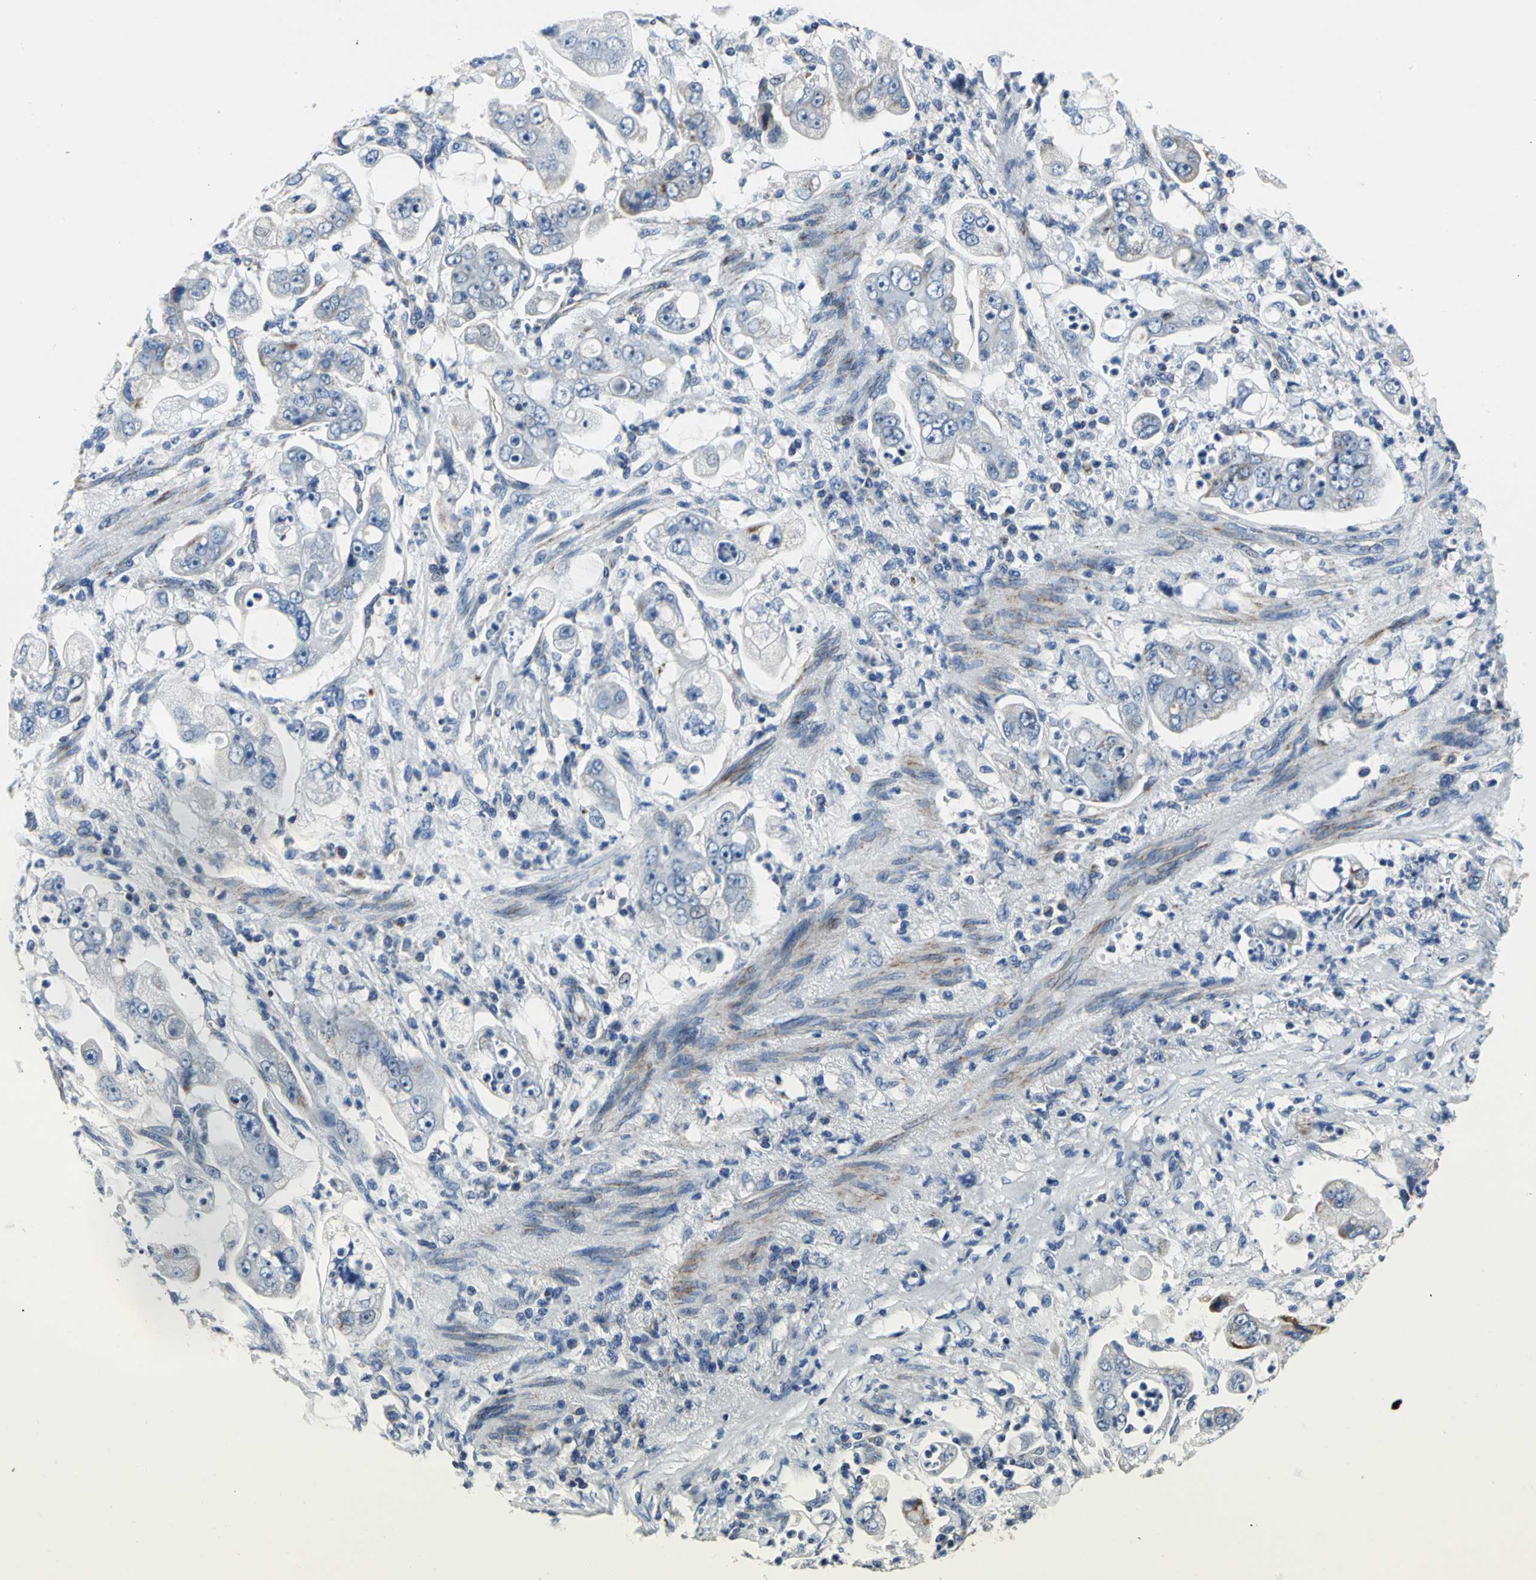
{"staining": {"intensity": "weak", "quantity": ">75%", "location": "cytoplasmic/membranous"}, "tissue": "stomach cancer", "cell_type": "Tumor cells", "image_type": "cancer", "snomed": [{"axis": "morphology", "description": "Adenocarcinoma, NOS"}, {"axis": "topography", "description": "Stomach"}], "caption": "A high-resolution micrograph shows IHC staining of adenocarcinoma (stomach), which shows weak cytoplasmic/membranous positivity in about >75% of tumor cells.", "gene": "IFI6", "patient": {"sex": "male", "age": 62}}